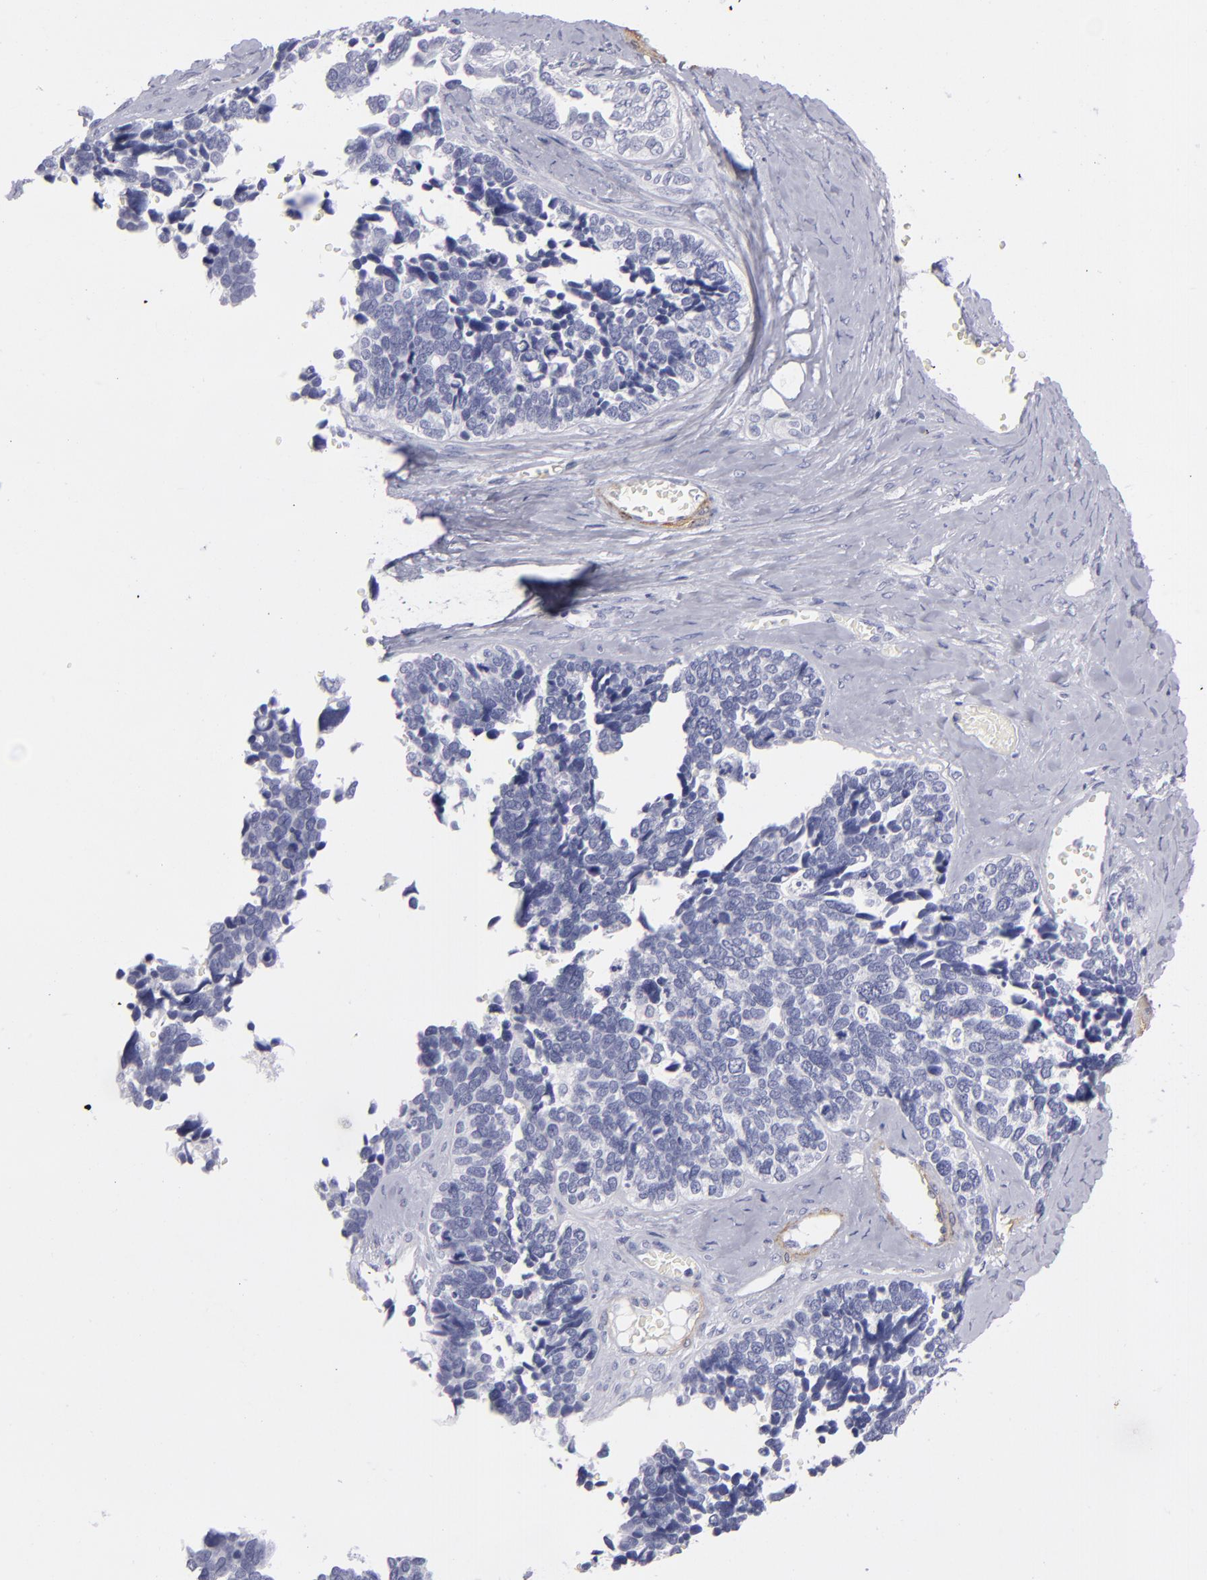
{"staining": {"intensity": "negative", "quantity": "none", "location": "none"}, "tissue": "ovarian cancer", "cell_type": "Tumor cells", "image_type": "cancer", "snomed": [{"axis": "morphology", "description": "Cystadenocarcinoma, serous, NOS"}, {"axis": "topography", "description": "Ovary"}], "caption": "Tumor cells show no significant protein staining in serous cystadenocarcinoma (ovarian).", "gene": "MYH11", "patient": {"sex": "female", "age": 77}}